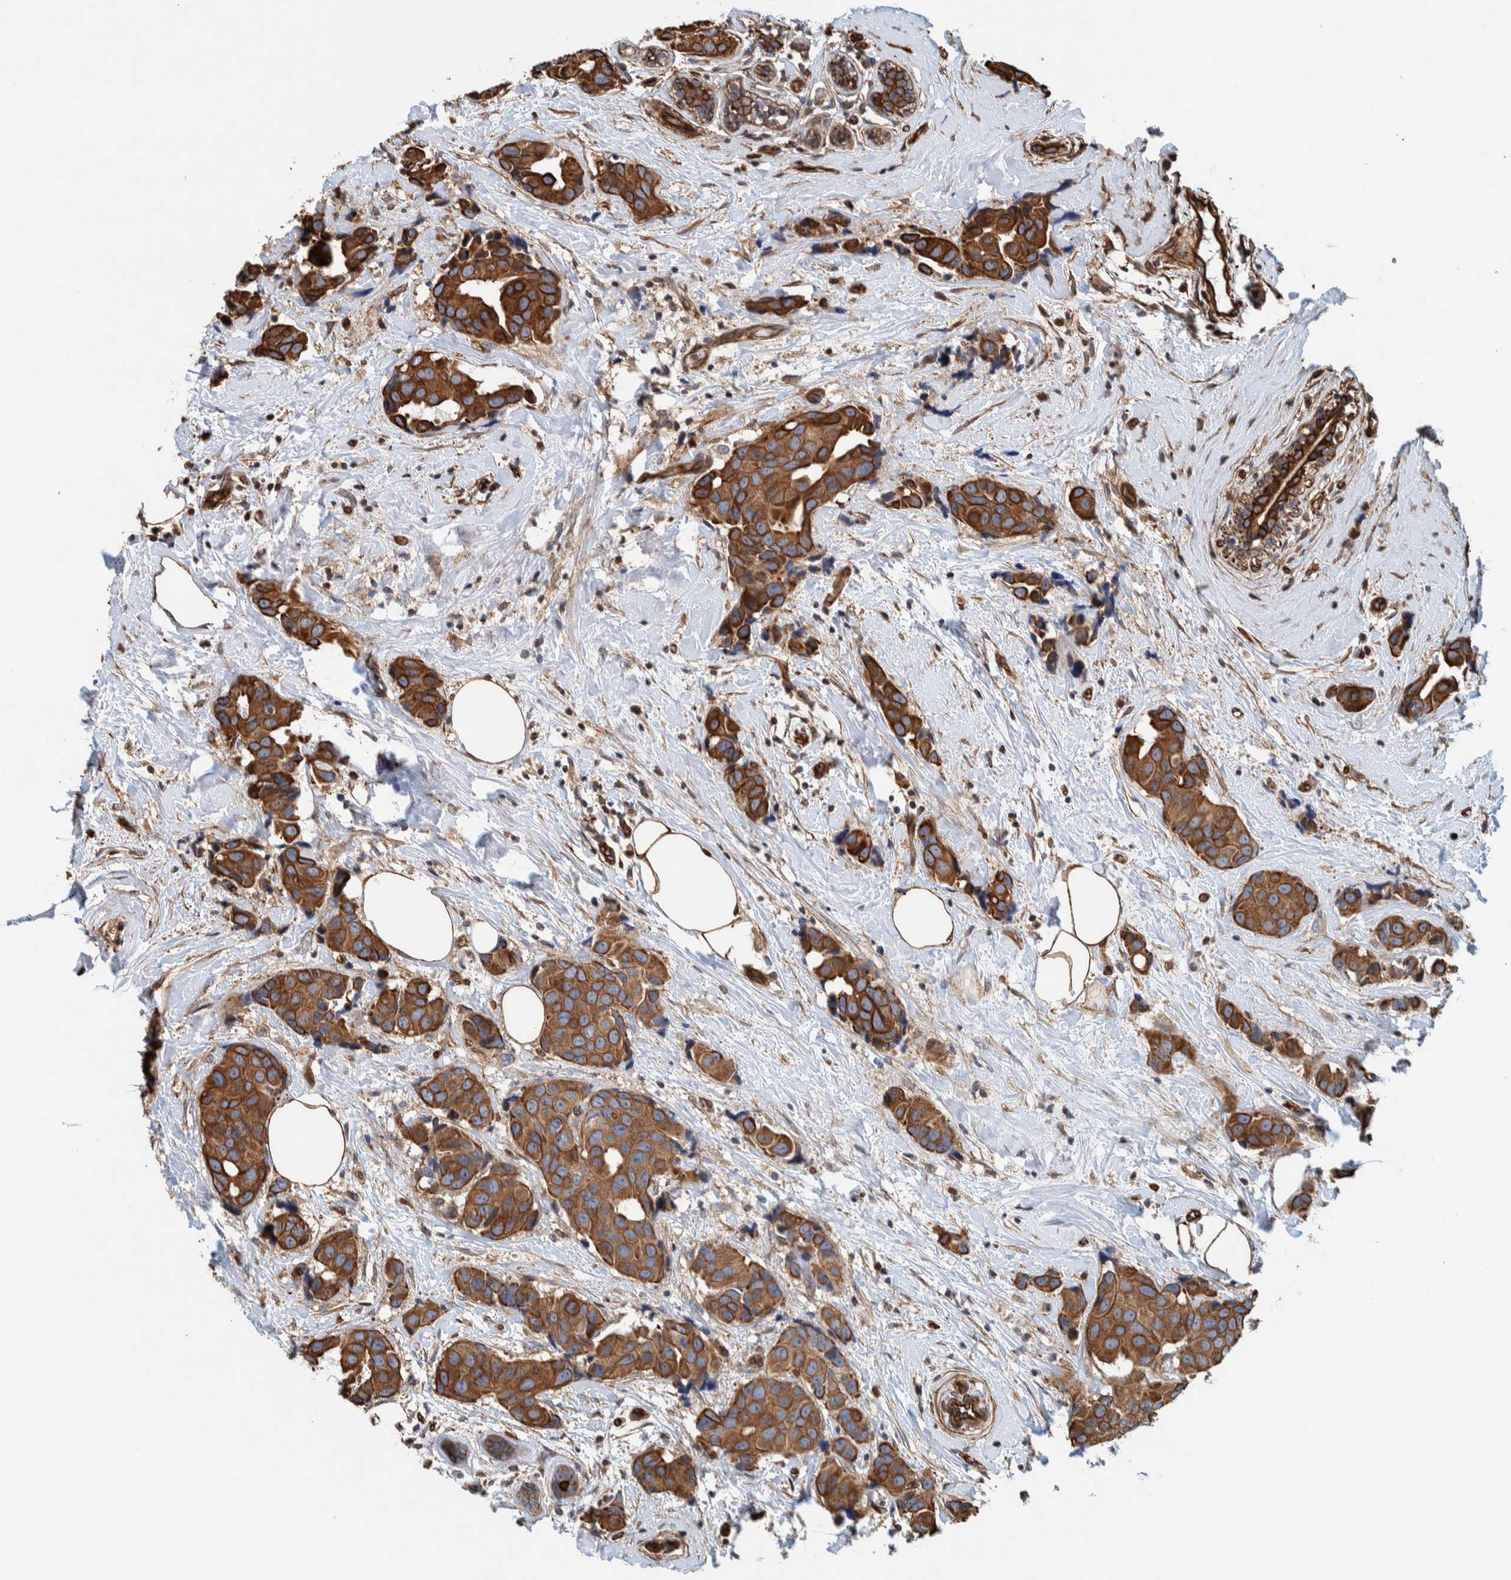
{"staining": {"intensity": "strong", "quantity": ">75%", "location": "cytoplasmic/membranous"}, "tissue": "breast cancer", "cell_type": "Tumor cells", "image_type": "cancer", "snomed": [{"axis": "morphology", "description": "Normal tissue, NOS"}, {"axis": "morphology", "description": "Duct carcinoma"}, {"axis": "topography", "description": "Breast"}], "caption": "An IHC image of tumor tissue is shown. Protein staining in brown highlights strong cytoplasmic/membranous positivity in breast invasive ductal carcinoma within tumor cells.", "gene": "PKD1L1", "patient": {"sex": "female", "age": 39}}